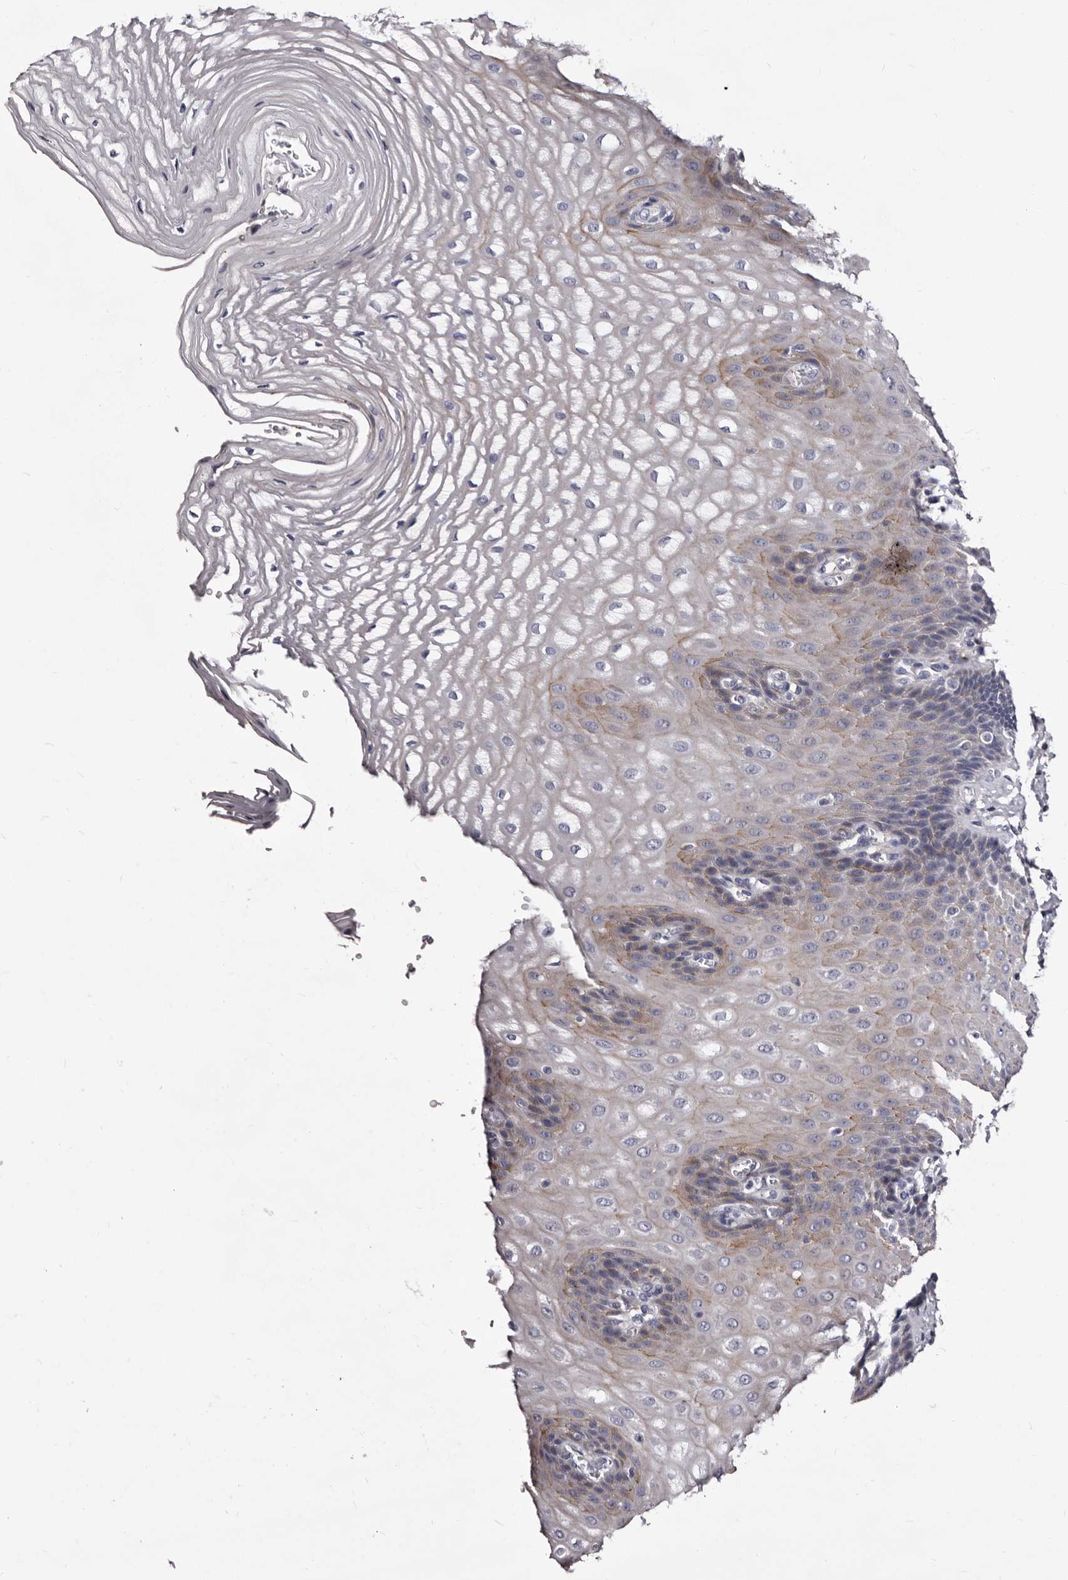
{"staining": {"intensity": "moderate", "quantity": "25%-75%", "location": "cytoplasmic/membranous"}, "tissue": "esophagus", "cell_type": "Squamous epithelial cells", "image_type": "normal", "snomed": [{"axis": "morphology", "description": "Normal tissue, NOS"}, {"axis": "topography", "description": "Esophagus"}], "caption": "Unremarkable esophagus demonstrates moderate cytoplasmic/membranous expression in approximately 25%-75% of squamous epithelial cells.", "gene": "AUNIP", "patient": {"sex": "male", "age": 54}}